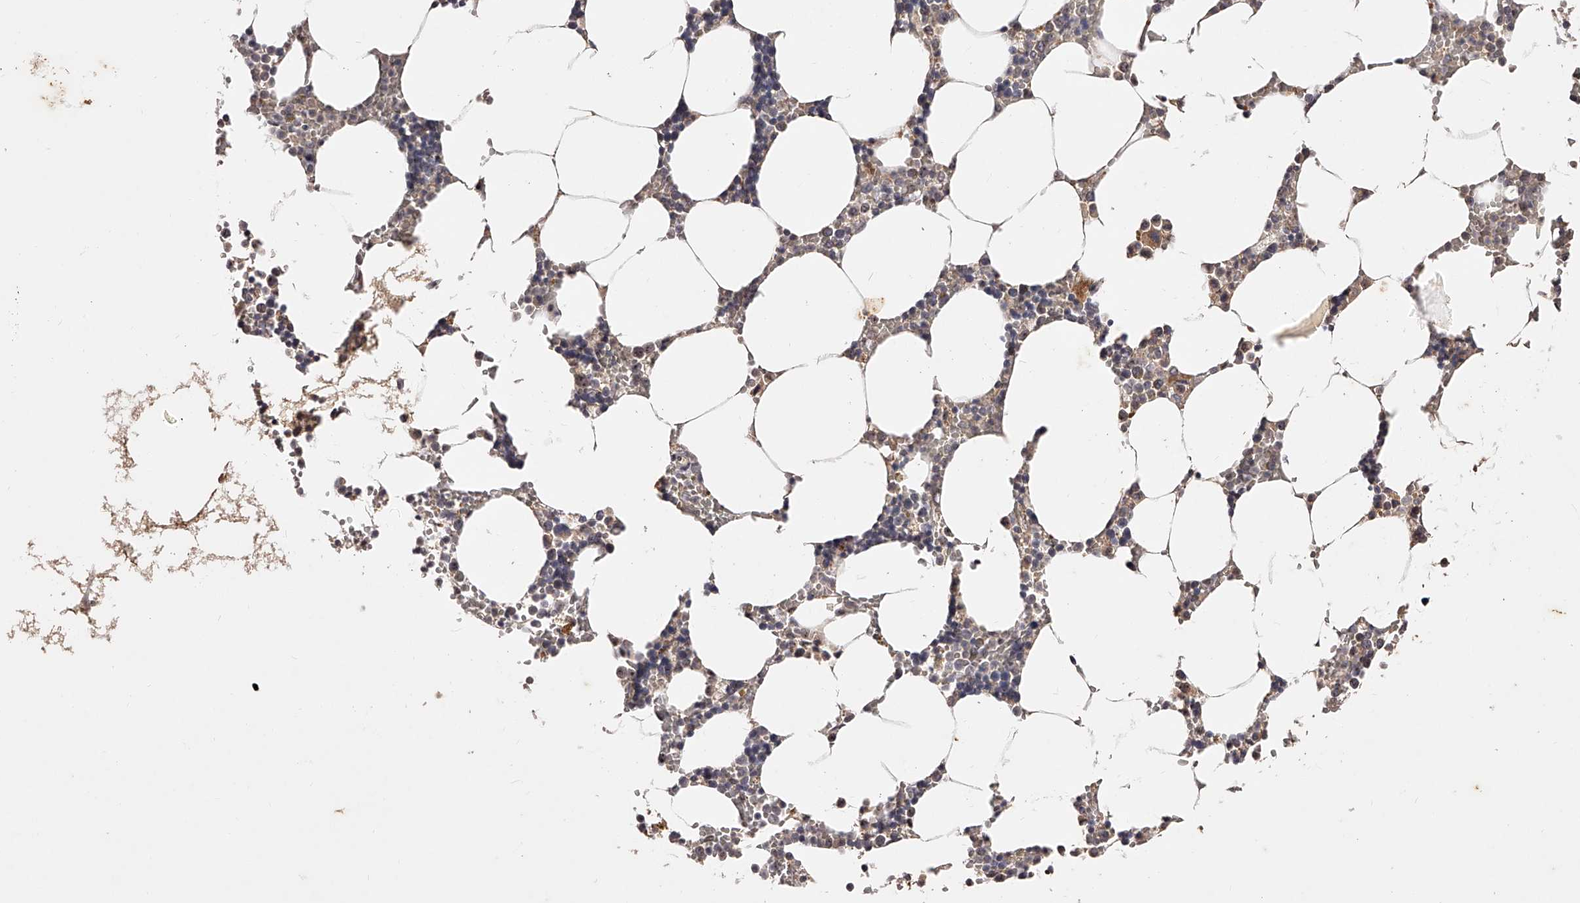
{"staining": {"intensity": "moderate", "quantity": "<25%", "location": "cytoplasmic/membranous"}, "tissue": "bone marrow", "cell_type": "Hematopoietic cells", "image_type": "normal", "snomed": [{"axis": "morphology", "description": "Normal tissue, NOS"}, {"axis": "topography", "description": "Bone marrow"}], "caption": "A brown stain highlights moderate cytoplasmic/membranous staining of a protein in hematopoietic cells of benign human bone marrow.", "gene": "PHACTR1", "patient": {"sex": "male", "age": 70}}